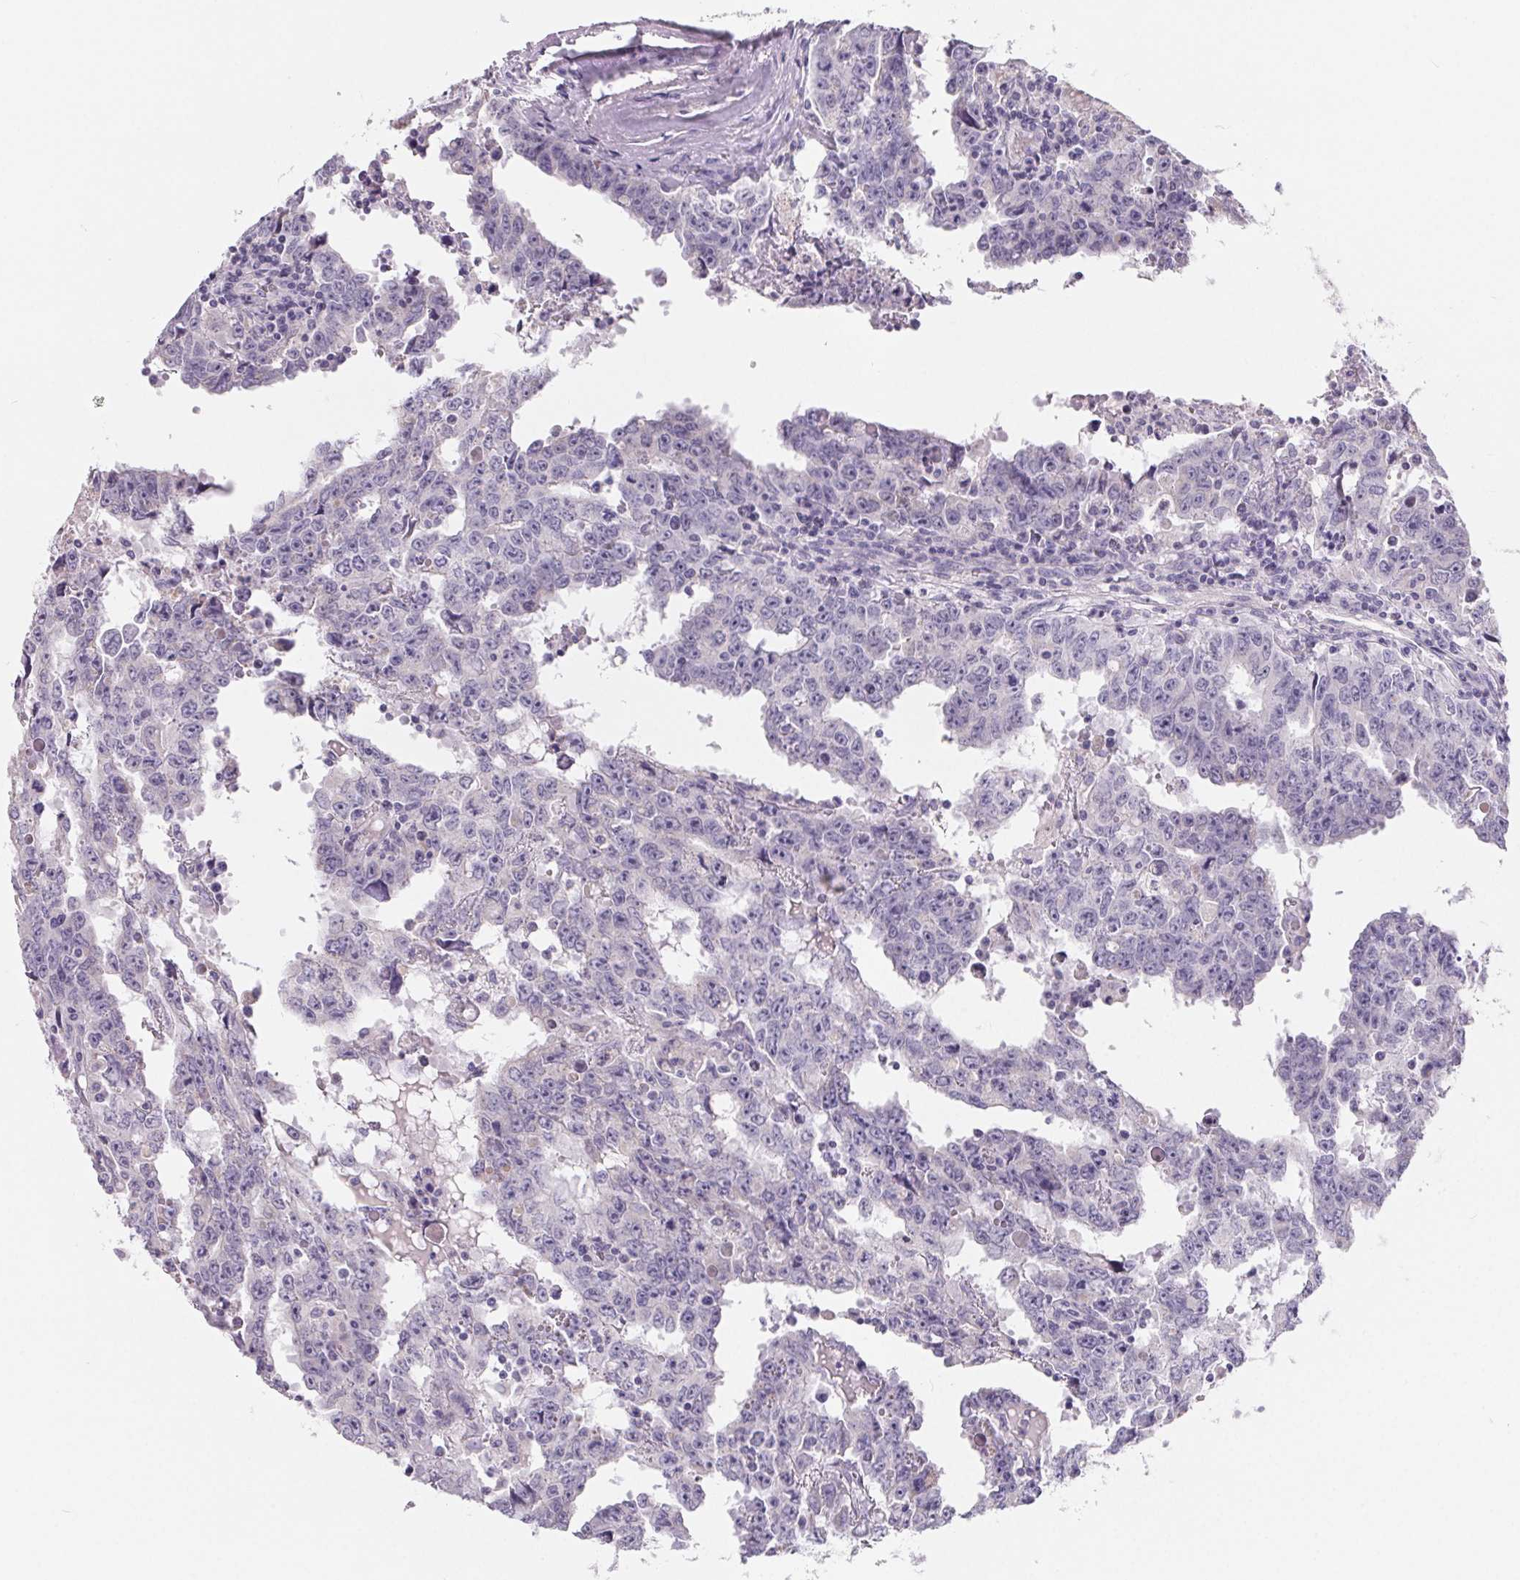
{"staining": {"intensity": "negative", "quantity": "none", "location": "none"}, "tissue": "testis cancer", "cell_type": "Tumor cells", "image_type": "cancer", "snomed": [{"axis": "morphology", "description": "Carcinoma, Embryonal, NOS"}, {"axis": "topography", "description": "Testis"}], "caption": "Immunohistochemistry (IHC) of embryonal carcinoma (testis) shows no expression in tumor cells.", "gene": "FDX1", "patient": {"sex": "male", "age": 22}}